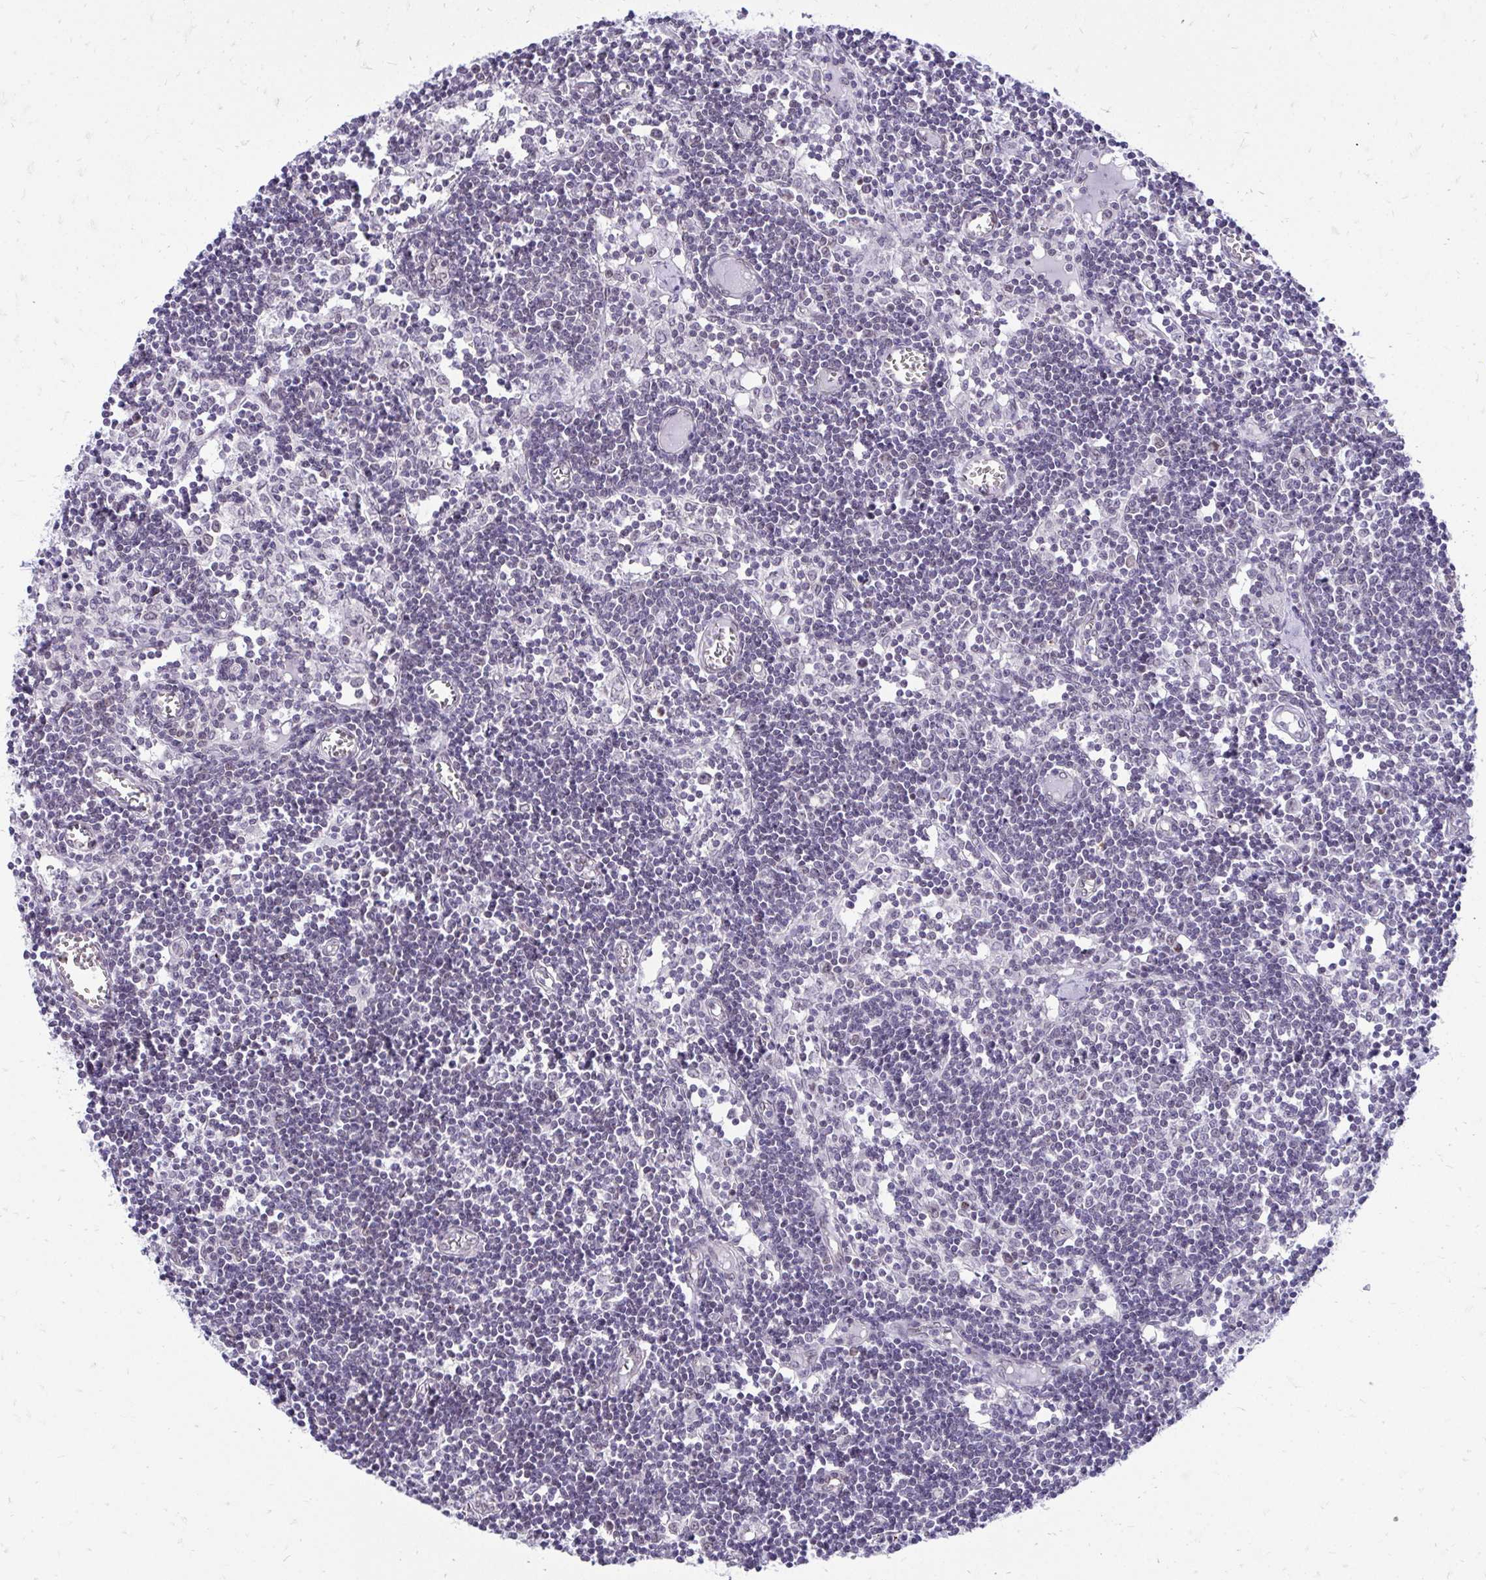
{"staining": {"intensity": "weak", "quantity": "<25%", "location": "cytoplasmic/membranous,nuclear"}, "tissue": "lymph node", "cell_type": "Germinal center cells", "image_type": "normal", "snomed": [{"axis": "morphology", "description": "Normal tissue, NOS"}, {"axis": "topography", "description": "Lymph node"}], "caption": "An immunohistochemistry (IHC) photomicrograph of normal lymph node is shown. There is no staining in germinal center cells of lymph node. (DAB (3,3'-diaminobenzidine) immunohistochemistry (IHC) with hematoxylin counter stain).", "gene": "BANF1", "patient": {"sex": "female", "age": 11}}